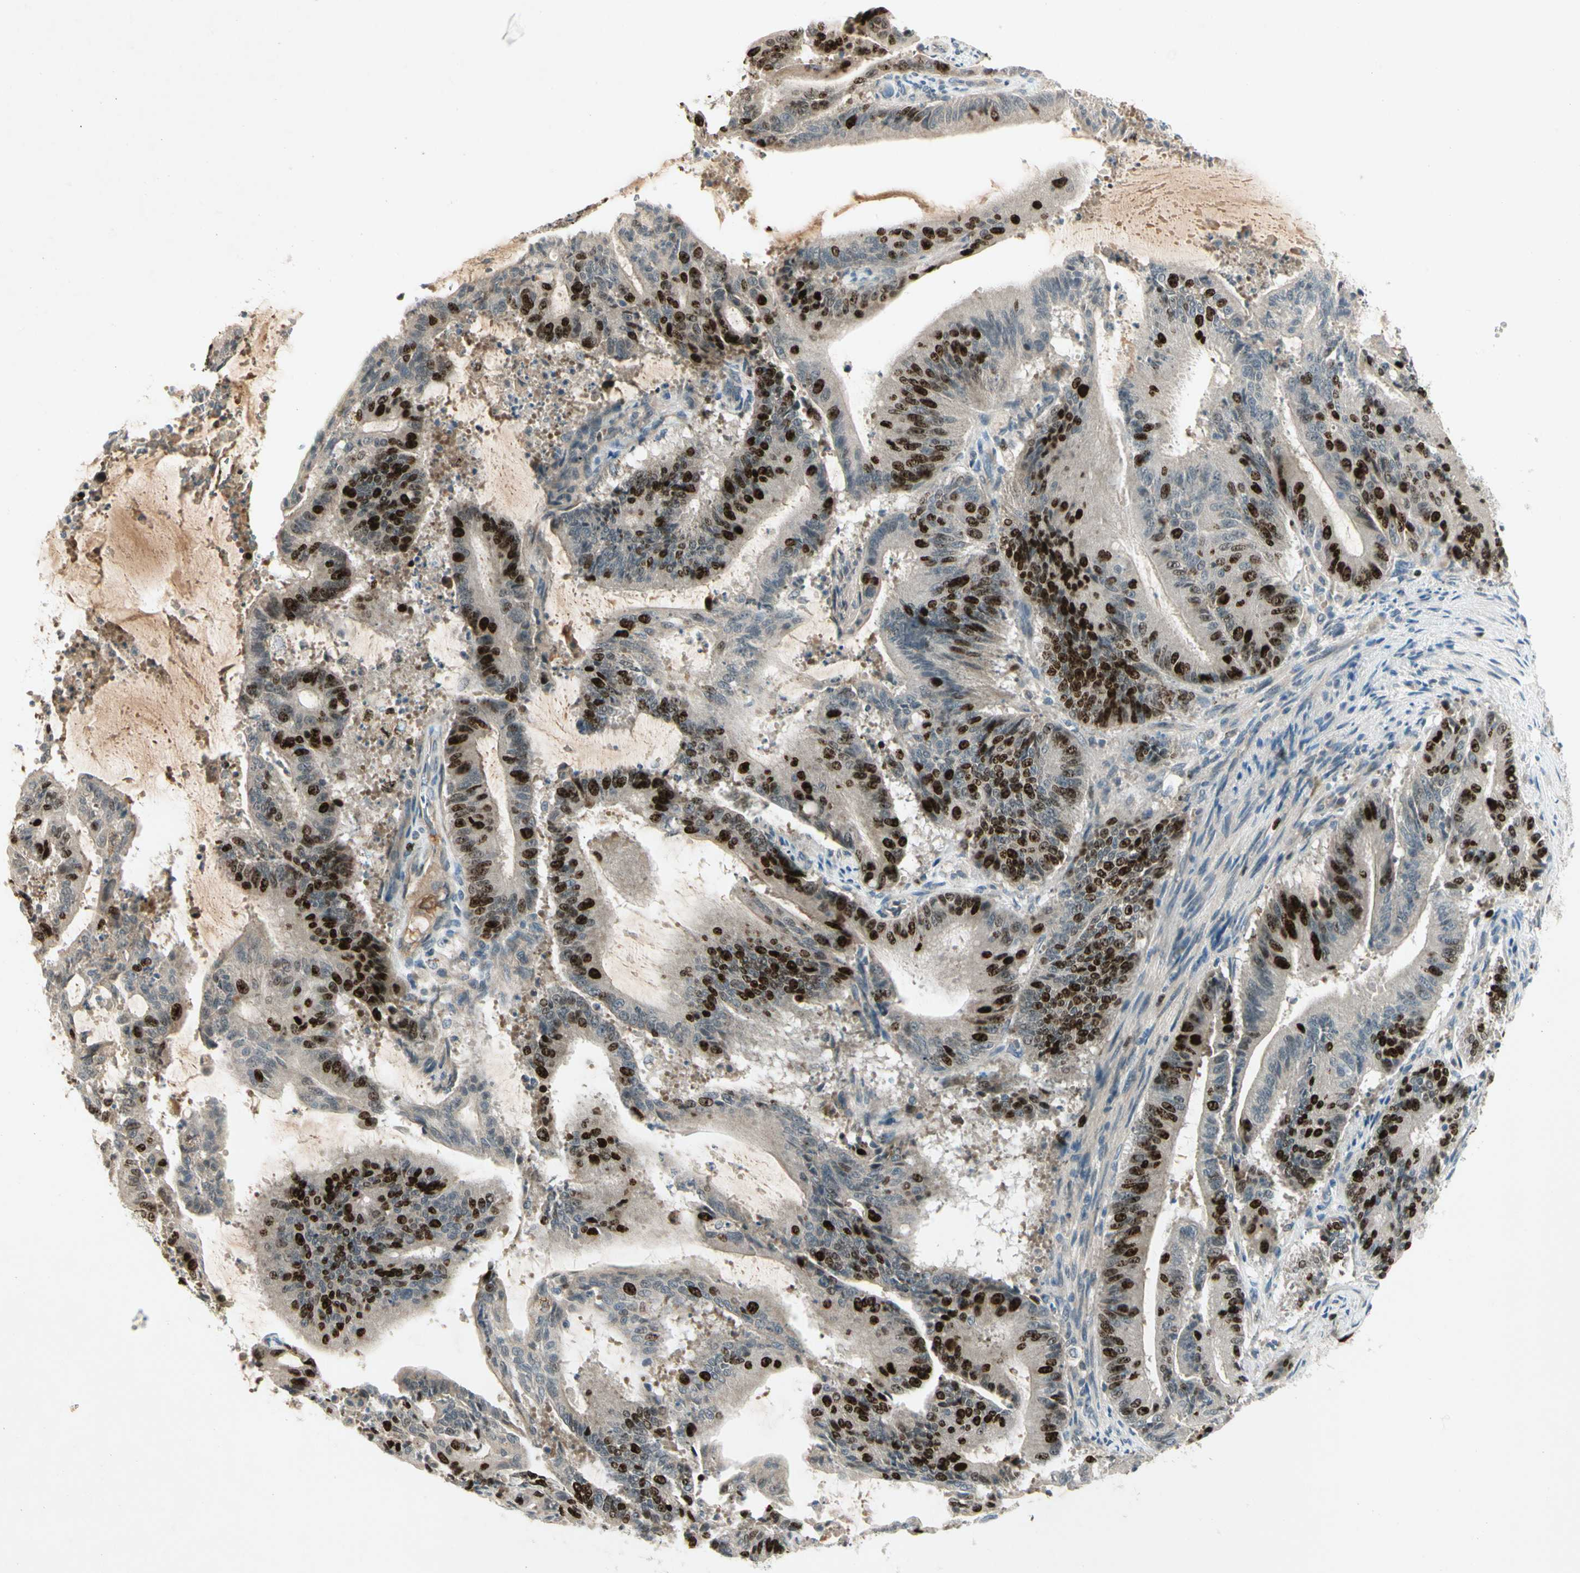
{"staining": {"intensity": "strong", "quantity": "25%-75%", "location": "nuclear"}, "tissue": "liver cancer", "cell_type": "Tumor cells", "image_type": "cancer", "snomed": [{"axis": "morphology", "description": "Cholangiocarcinoma"}, {"axis": "topography", "description": "Liver"}], "caption": "Human liver cancer (cholangiocarcinoma) stained with a protein marker demonstrates strong staining in tumor cells.", "gene": "PITX1", "patient": {"sex": "female", "age": 73}}